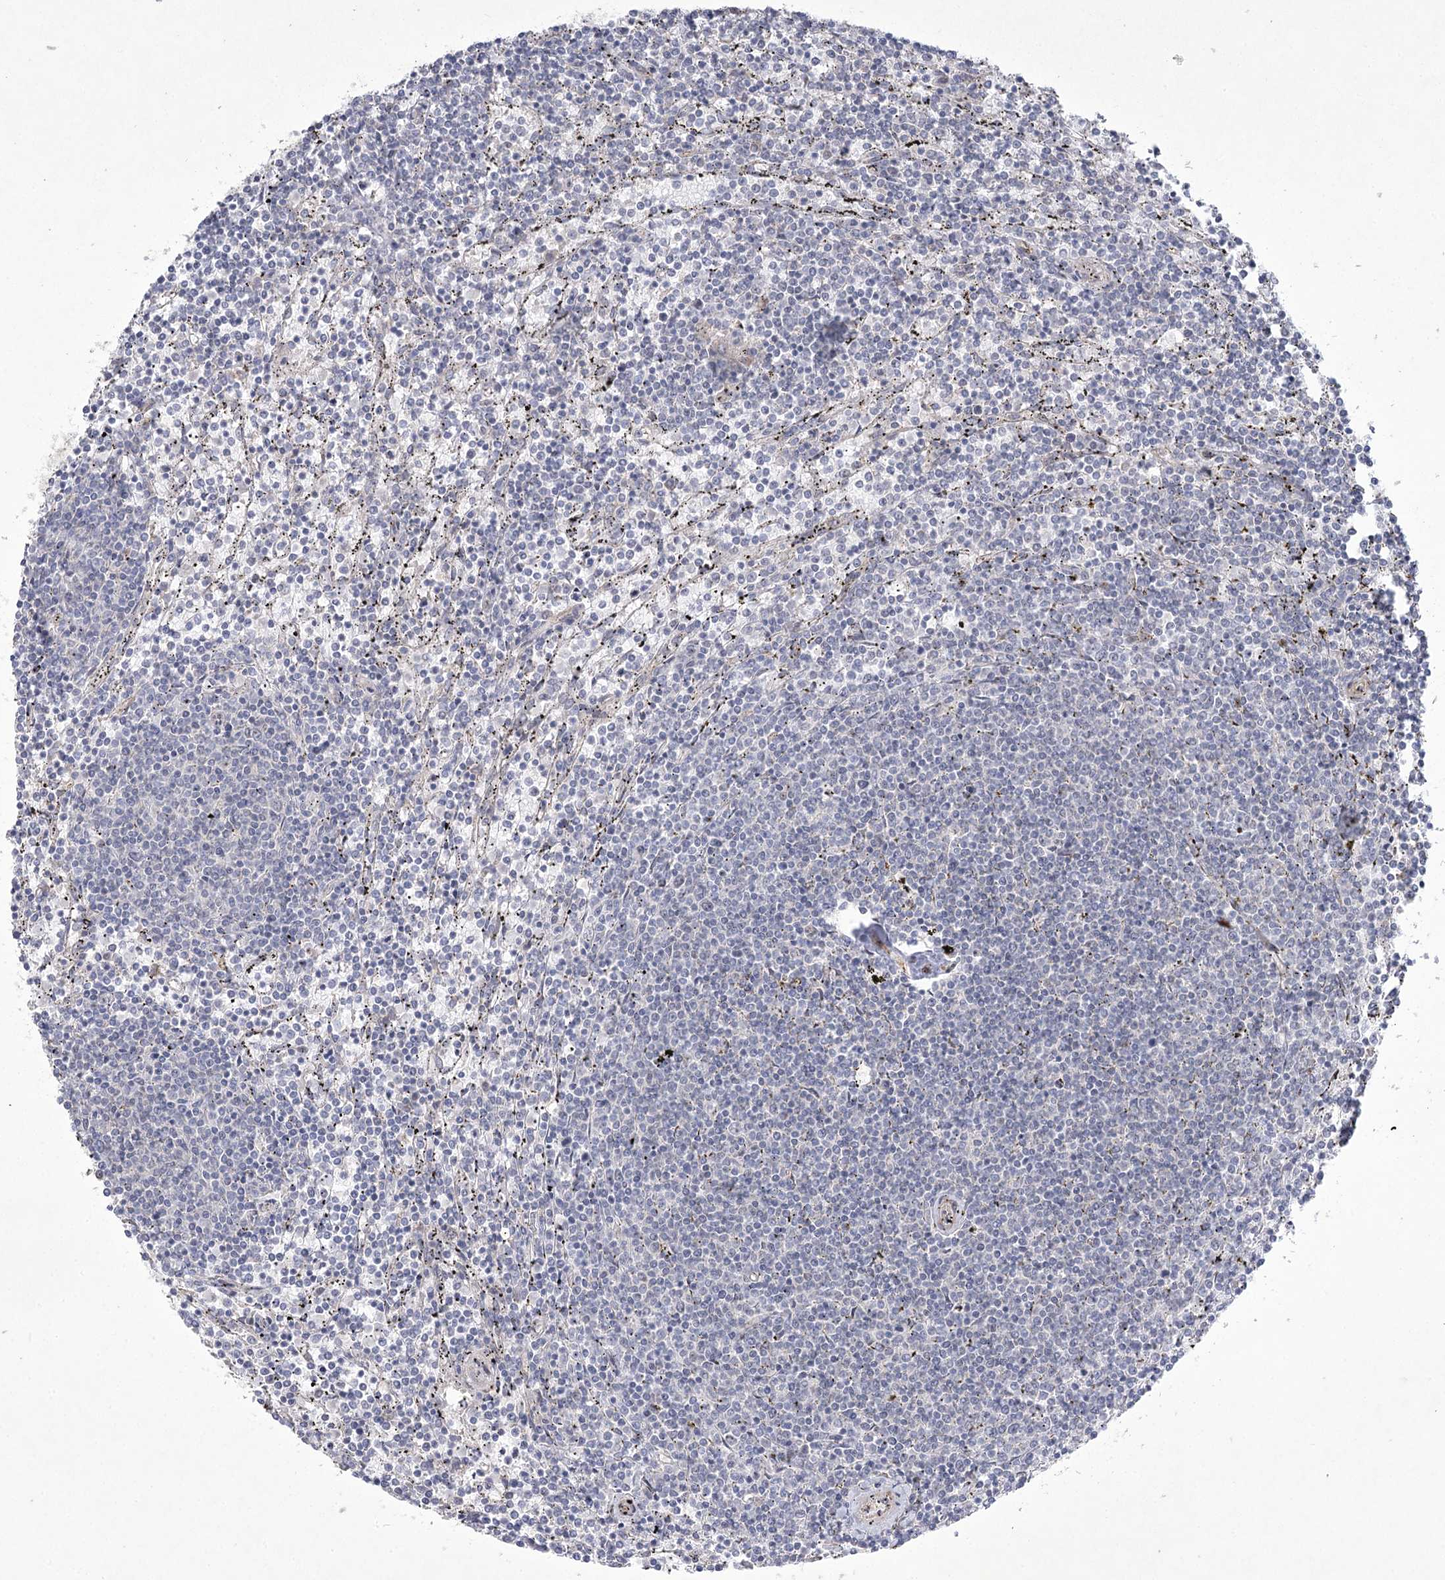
{"staining": {"intensity": "negative", "quantity": "none", "location": "none"}, "tissue": "lymphoma", "cell_type": "Tumor cells", "image_type": "cancer", "snomed": [{"axis": "morphology", "description": "Malignant lymphoma, non-Hodgkin's type, Low grade"}, {"axis": "topography", "description": "Spleen"}], "caption": "This is an IHC photomicrograph of low-grade malignant lymphoma, non-Hodgkin's type. There is no expression in tumor cells.", "gene": "AMTN", "patient": {"sex": "female", "age": 50}}